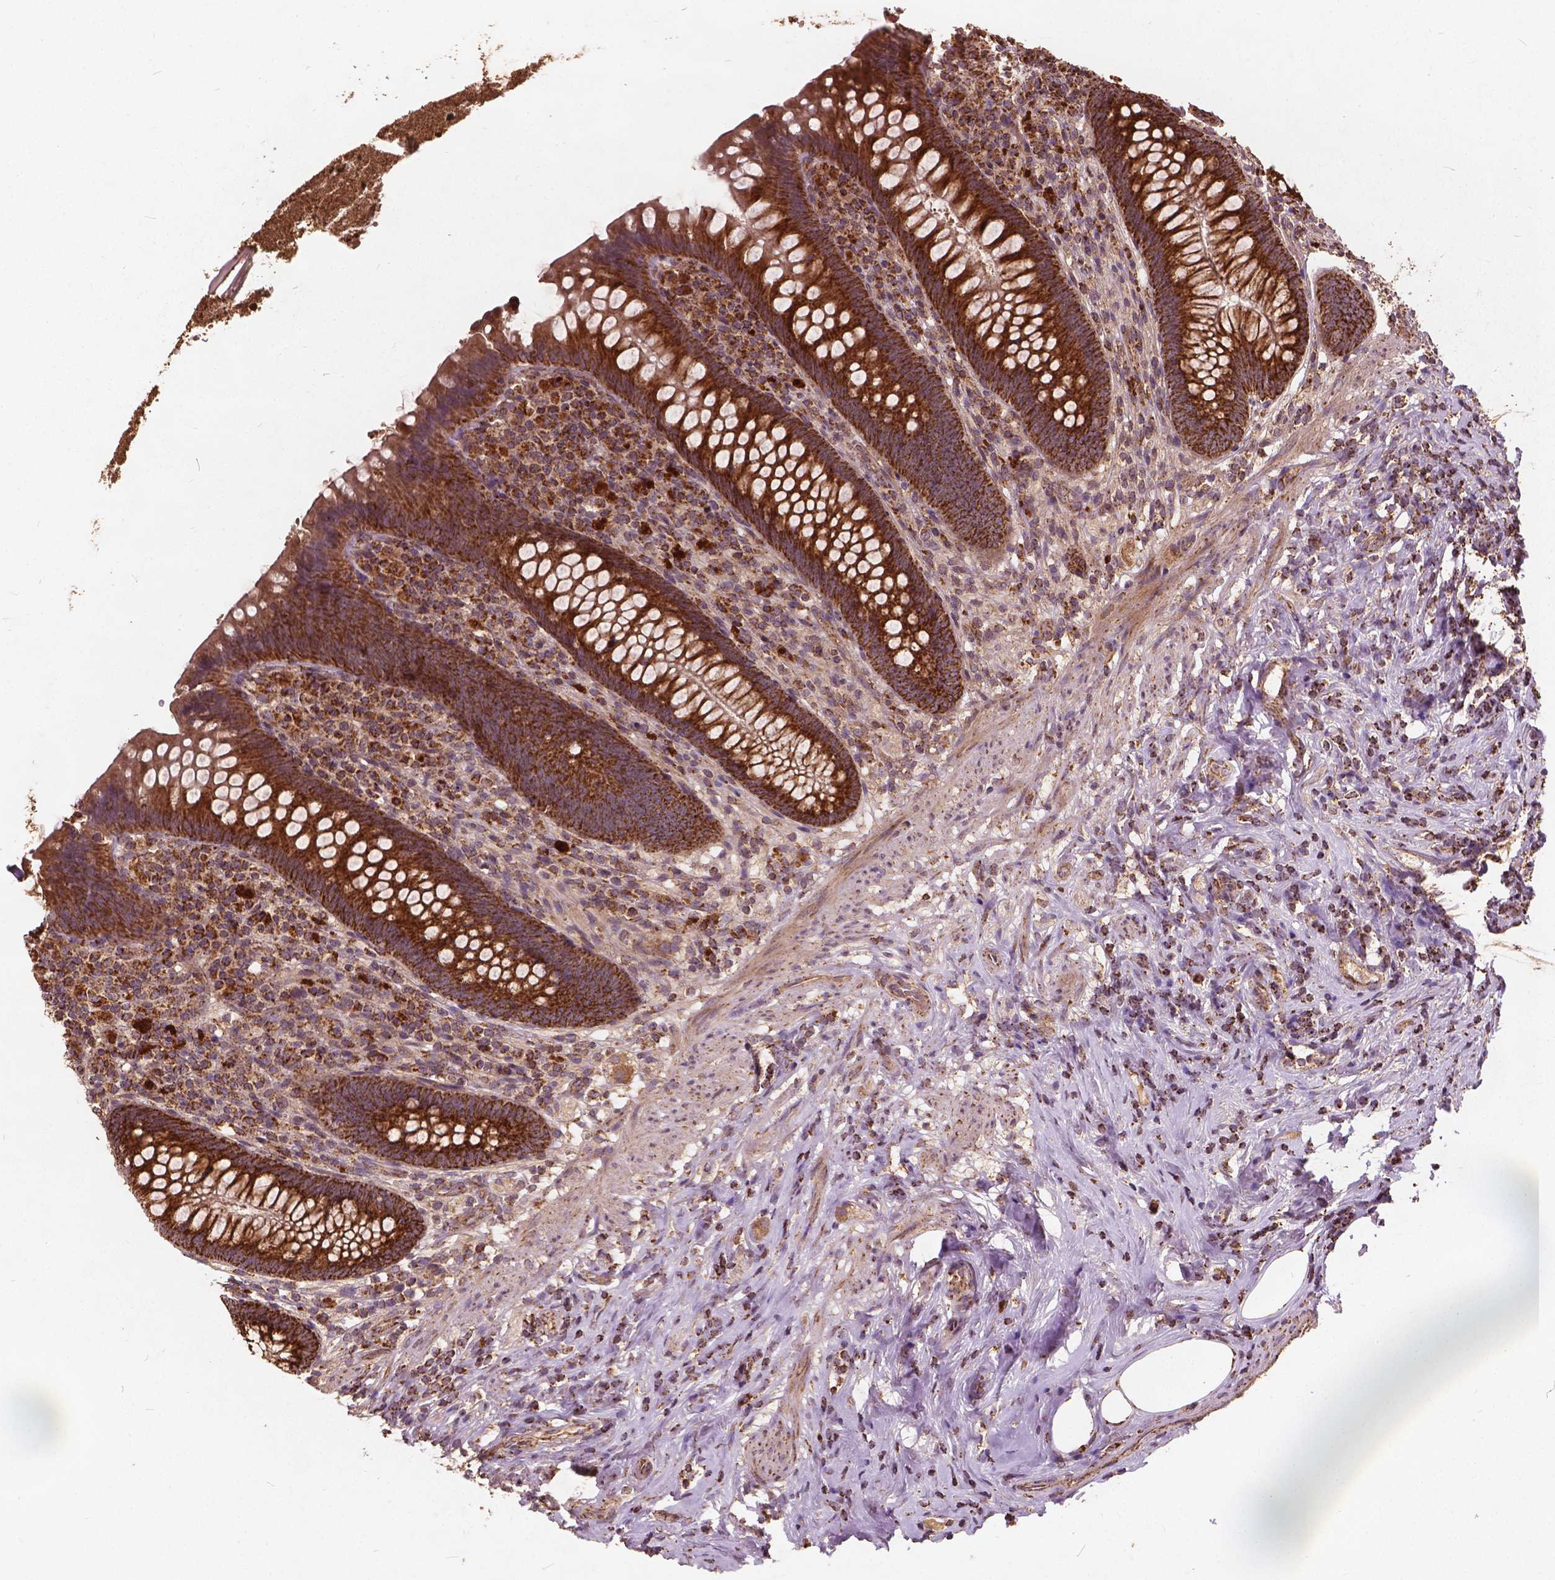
{"staining": {"intensity": "strong", "quantity": ">75%", "location": "cytoplasmic/membranous"}, "tissue": "appendix", "cell_type": "Glandular cells", "image_type": "normal", "snomed": [{"axis": "morphology", "description": "Normal tissue, NOS"}, {"axis": "topography", "description": "Appendix"}], "caption": "An image of human appendix stained for a protein reveals strong cytoplasmic/membranous brown staining in glandular cells. The staining was performed using DAB, with brown indicating positive protein expression. Nuclei are stained blue with hematoxylin.", "gene": "UBXN2A", "patient": {"sex": "male", "age": 47}}